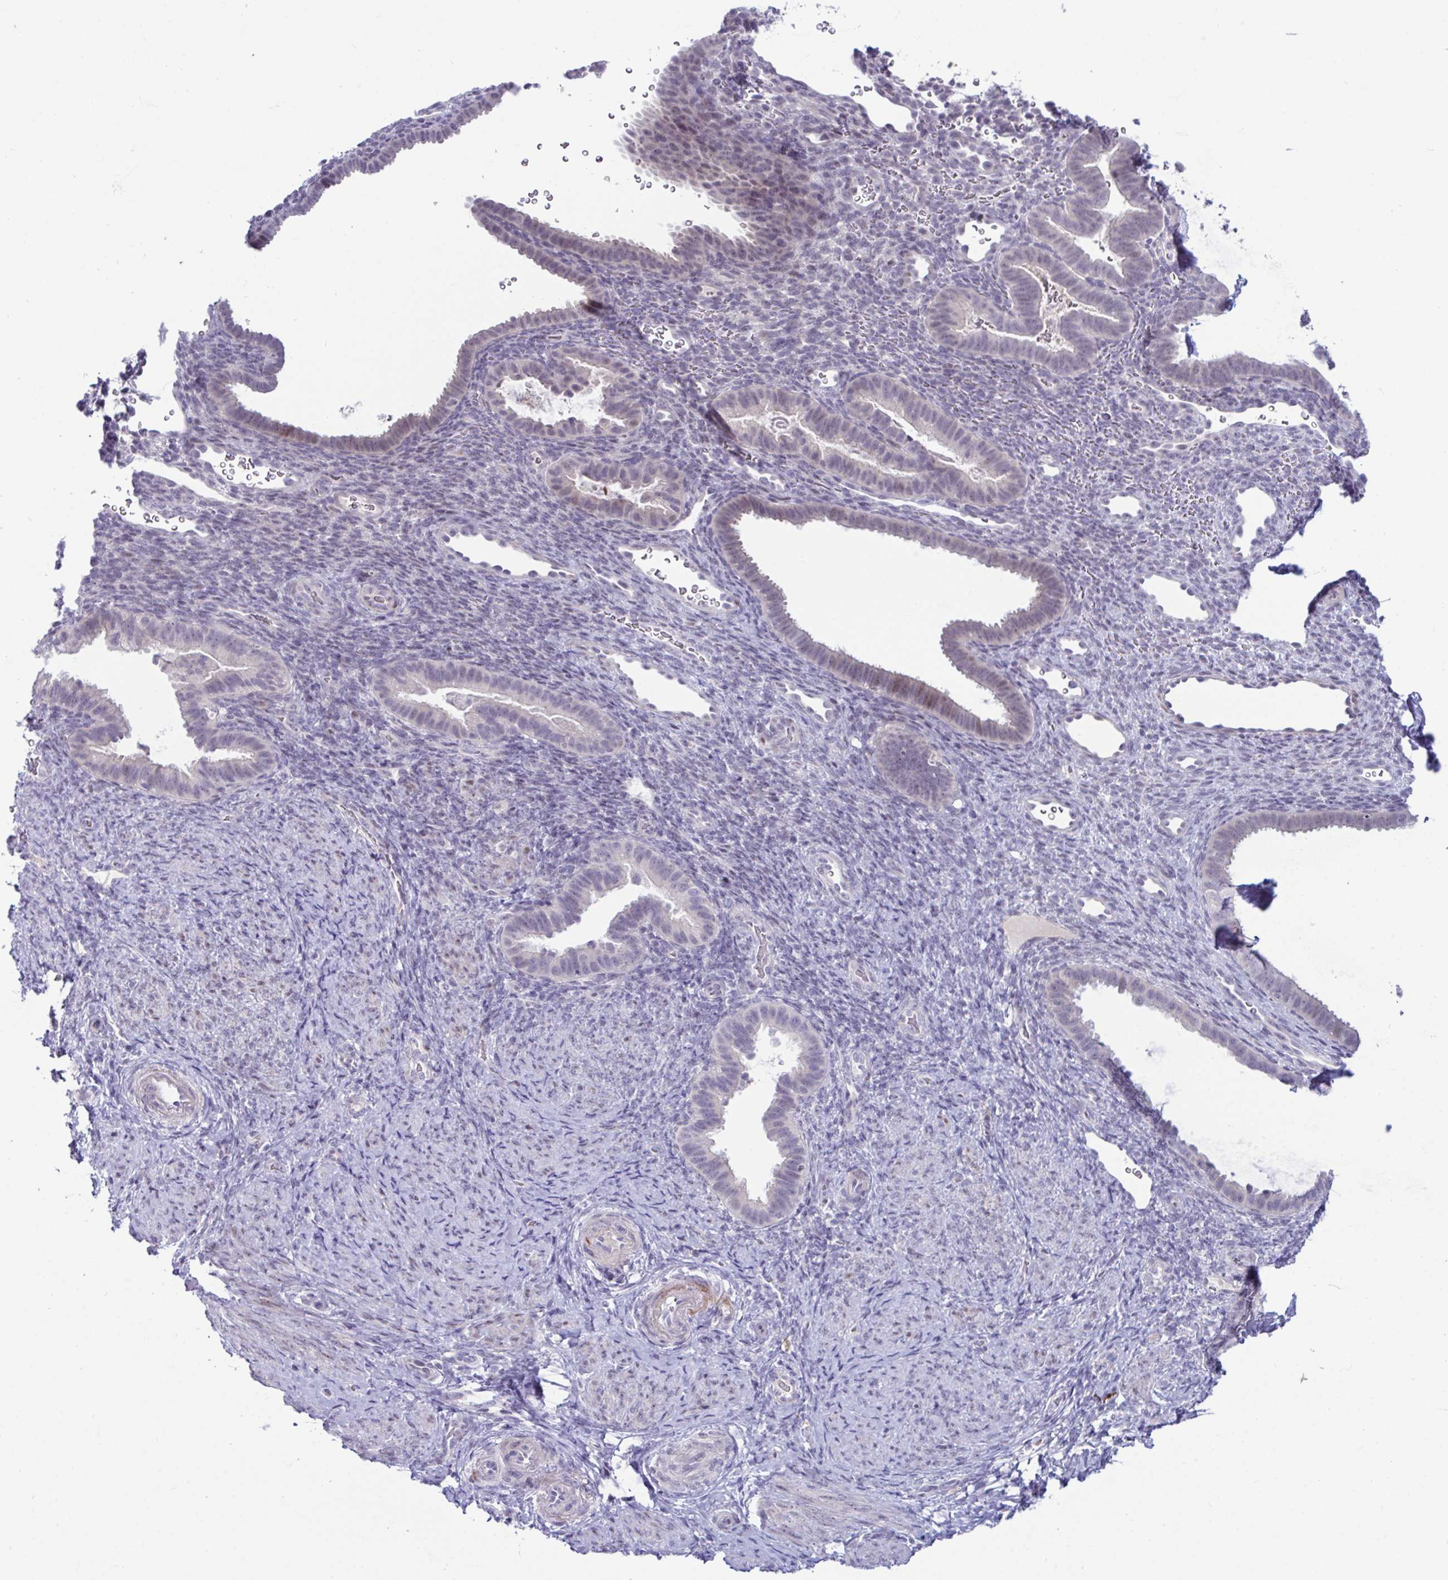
{"staining": {"intensity": "negative", "quantity": "none", "location": "none"}, "tissue": "endometrium", "cell_type": "Cells in endometrial stroma", "image_type": "normal", "snomed": [{"axis": "morphology", "description": "Normal tissue, NOS"}, {"axis": "topography", "description": "Endometrium"}], "caption": "The image demonstrates no staining of cells in endometrial stroma in benign endometrium.", "gene": "USP35", "patient": {"sex": "female", "age": 34}}